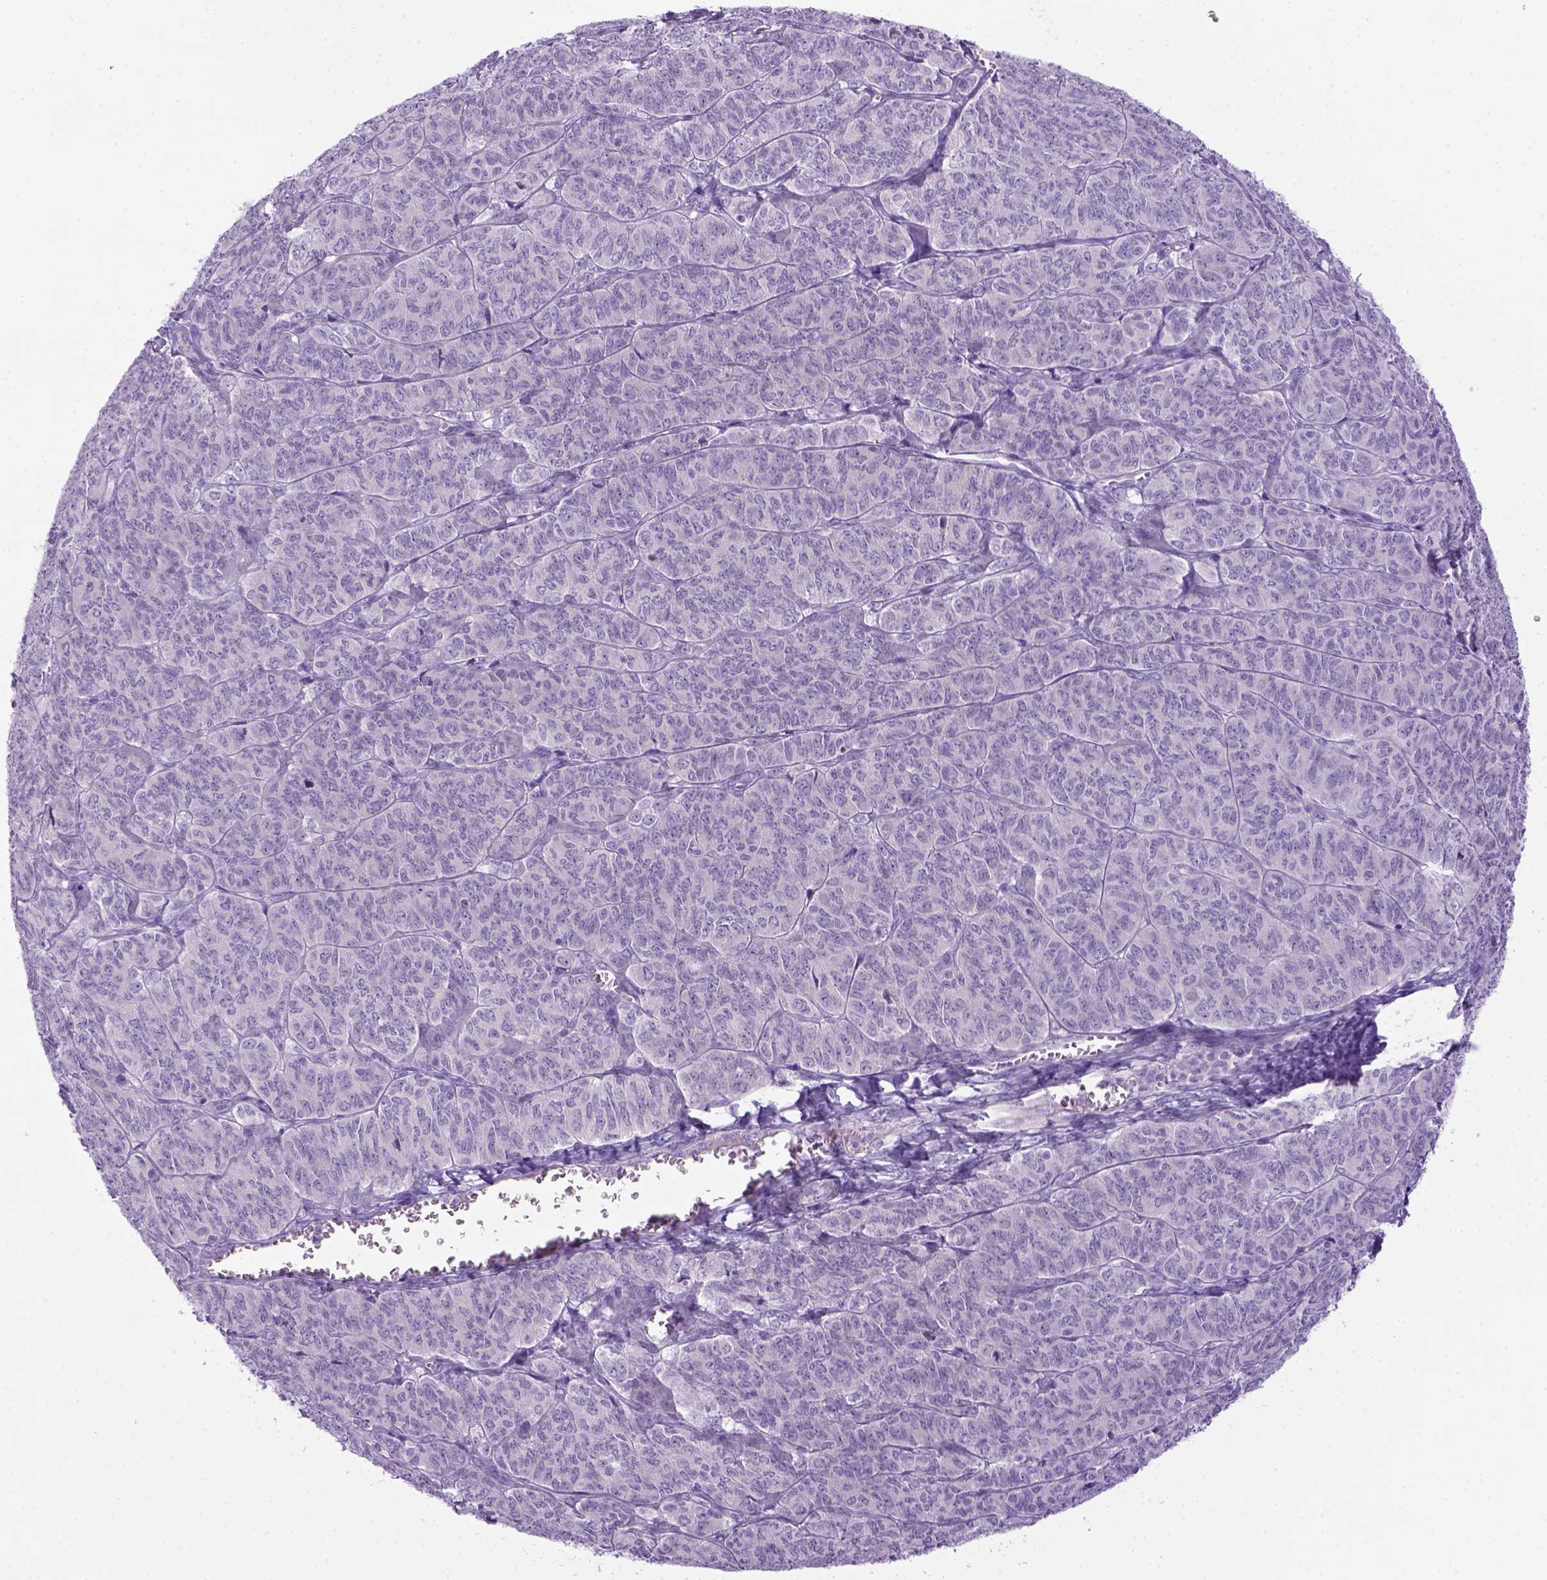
{"staining": {"intensity": "negative", "quantity": "none", "location": "none"}, "tissue": "ovarian cancer", "cell_type": "Tumor cells", "image_type": "cancer", "snomed": [{"axis": "morphology", "description": "Carcinoma, endometroid"}, {"axis": "topography", "description": "Ovary"}], "caption": "Immunohistochemical staining of human endometroid carcinoma (ovarian) shows no significant expression in tumor cells.", "gene": "DNAH11", "patient": {"sex": "female", "age": 80}}